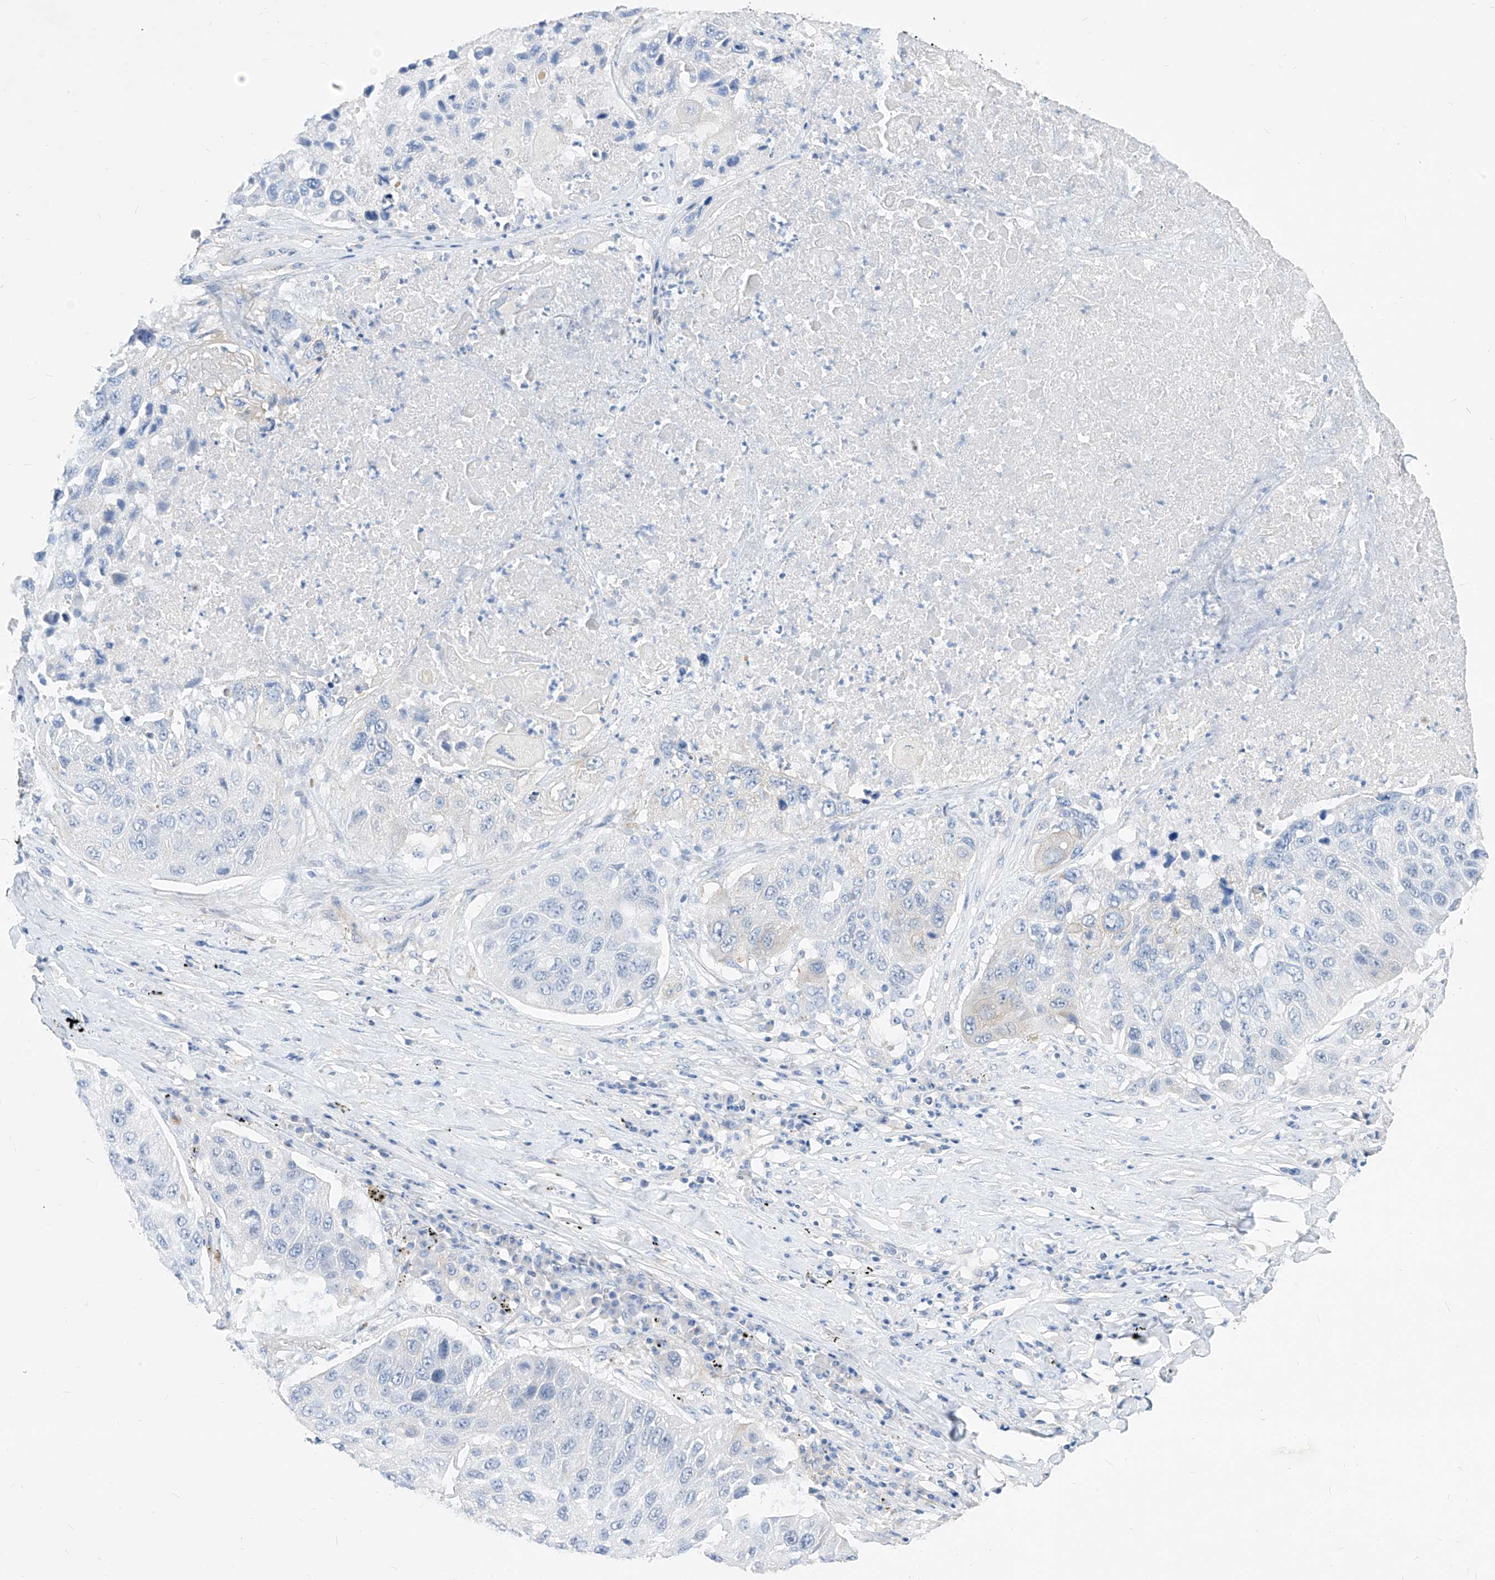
{"staining": {"intensity": "negative", "quantity": "none", "location": "none"}, "tissue": "lung cancer", "cell_type": "Tumor cells", "image_type": "cancer", "snomed": [{"axis": "morphology", "description": "Squamous cell carcinoma, NOS"}, {"axis": "topography", "description": "Lung"}], "caption": "The photomicrograph displays no significant positivity in tumor cells of lung squamous cell carcinoma.", "gene": "SCGB2A1", "patient": {"sex": "male", "age": 61}}